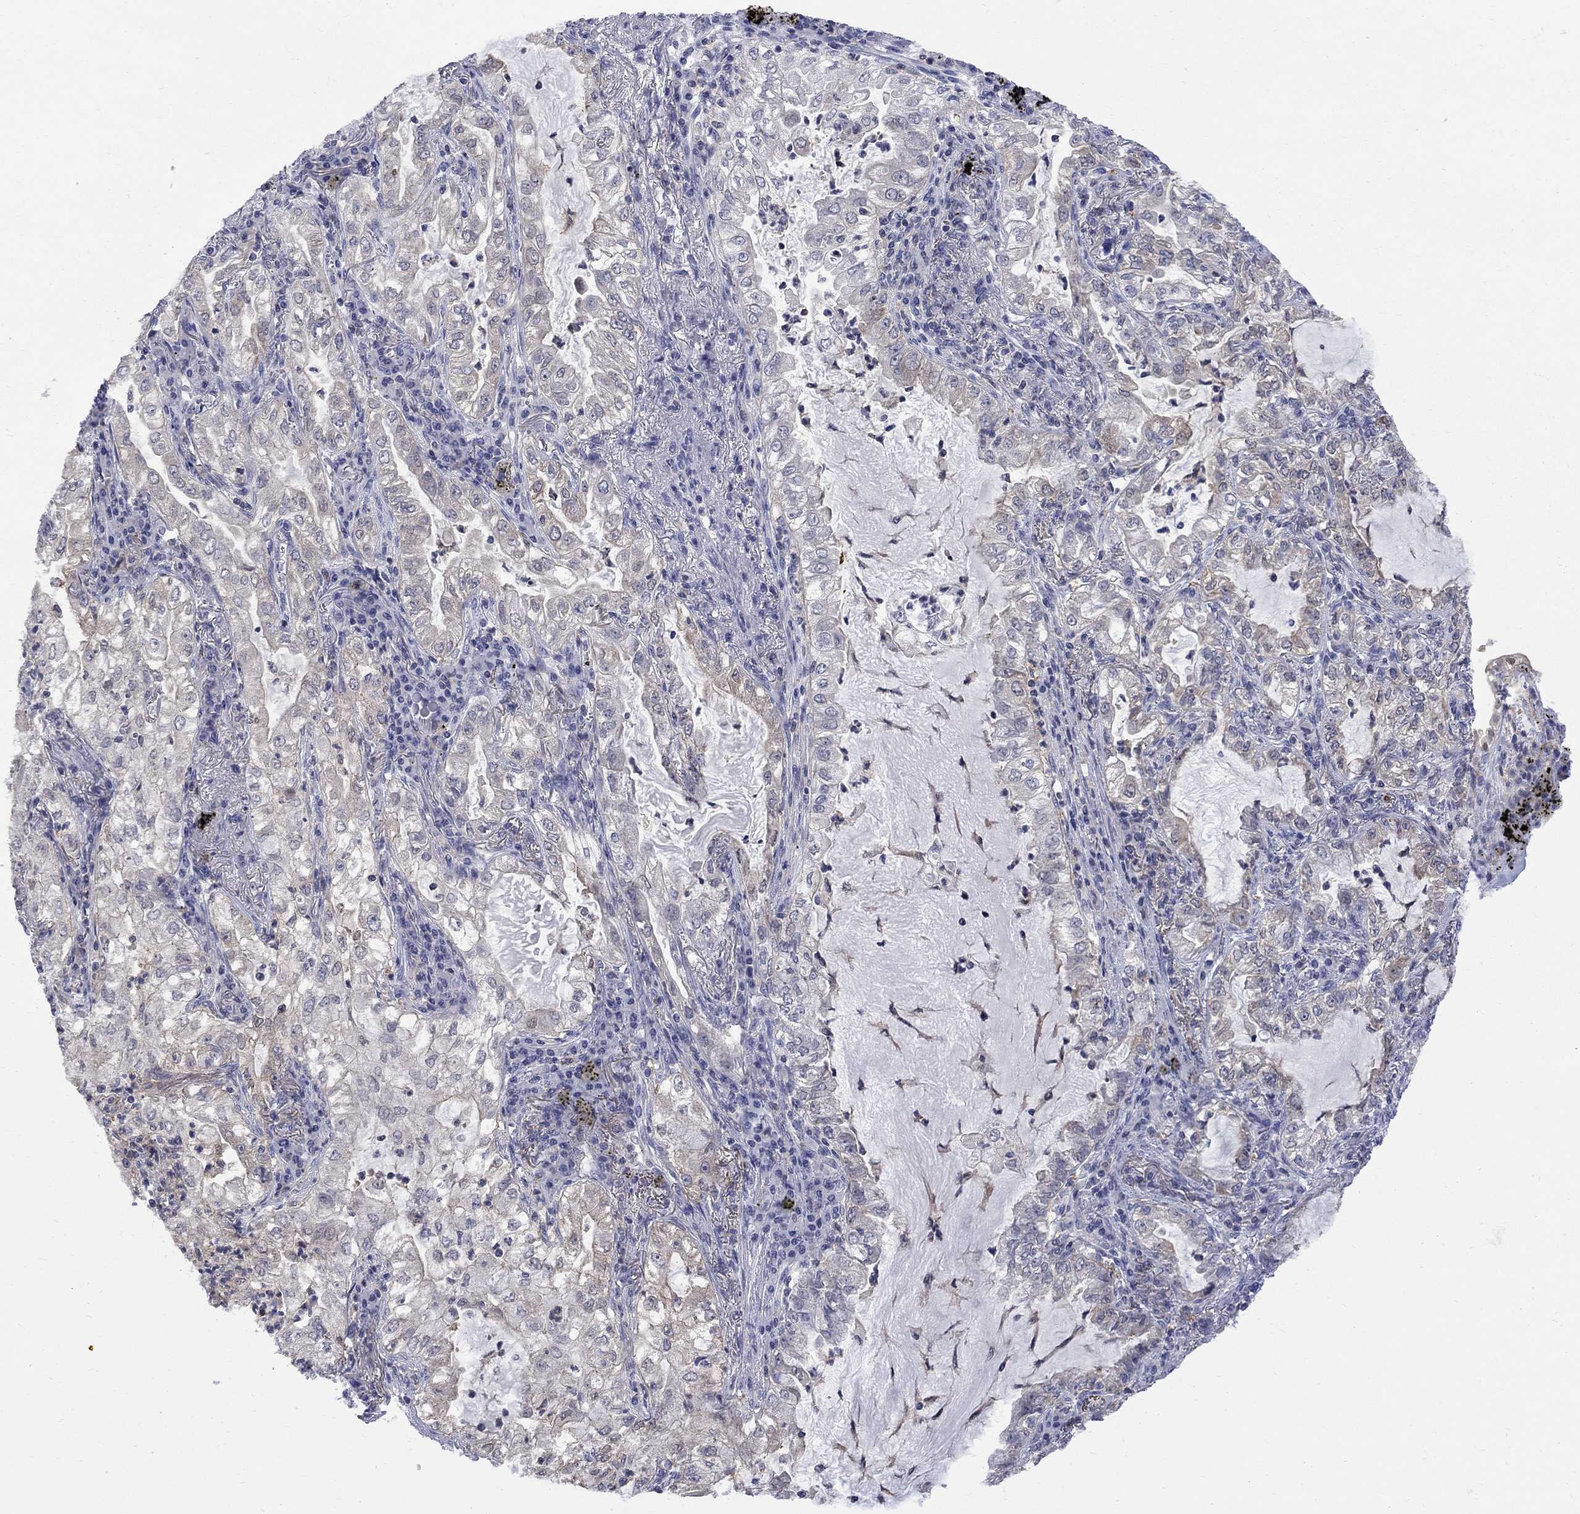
{"staining": {"intensity": "negative", "quantity": "none", "location": "none"}, "tissue": "lung cancer", "cell_type": "Tumor cells", "image_type": "cancer", "snomed": [{"axis": "morphology", "description": "Adenocarcinoma, NOS"}, {"axis": "topography", "description": "Lung"}], "caption": "Immunohistochemistry (IHC) image of neoplastic tissue: lung adenocarcinoma stained with DAB exhibits no significant protein positivity in tumor cells.", "gene": "HKDC1", "patient": {"sex": "female", "age": 73}}